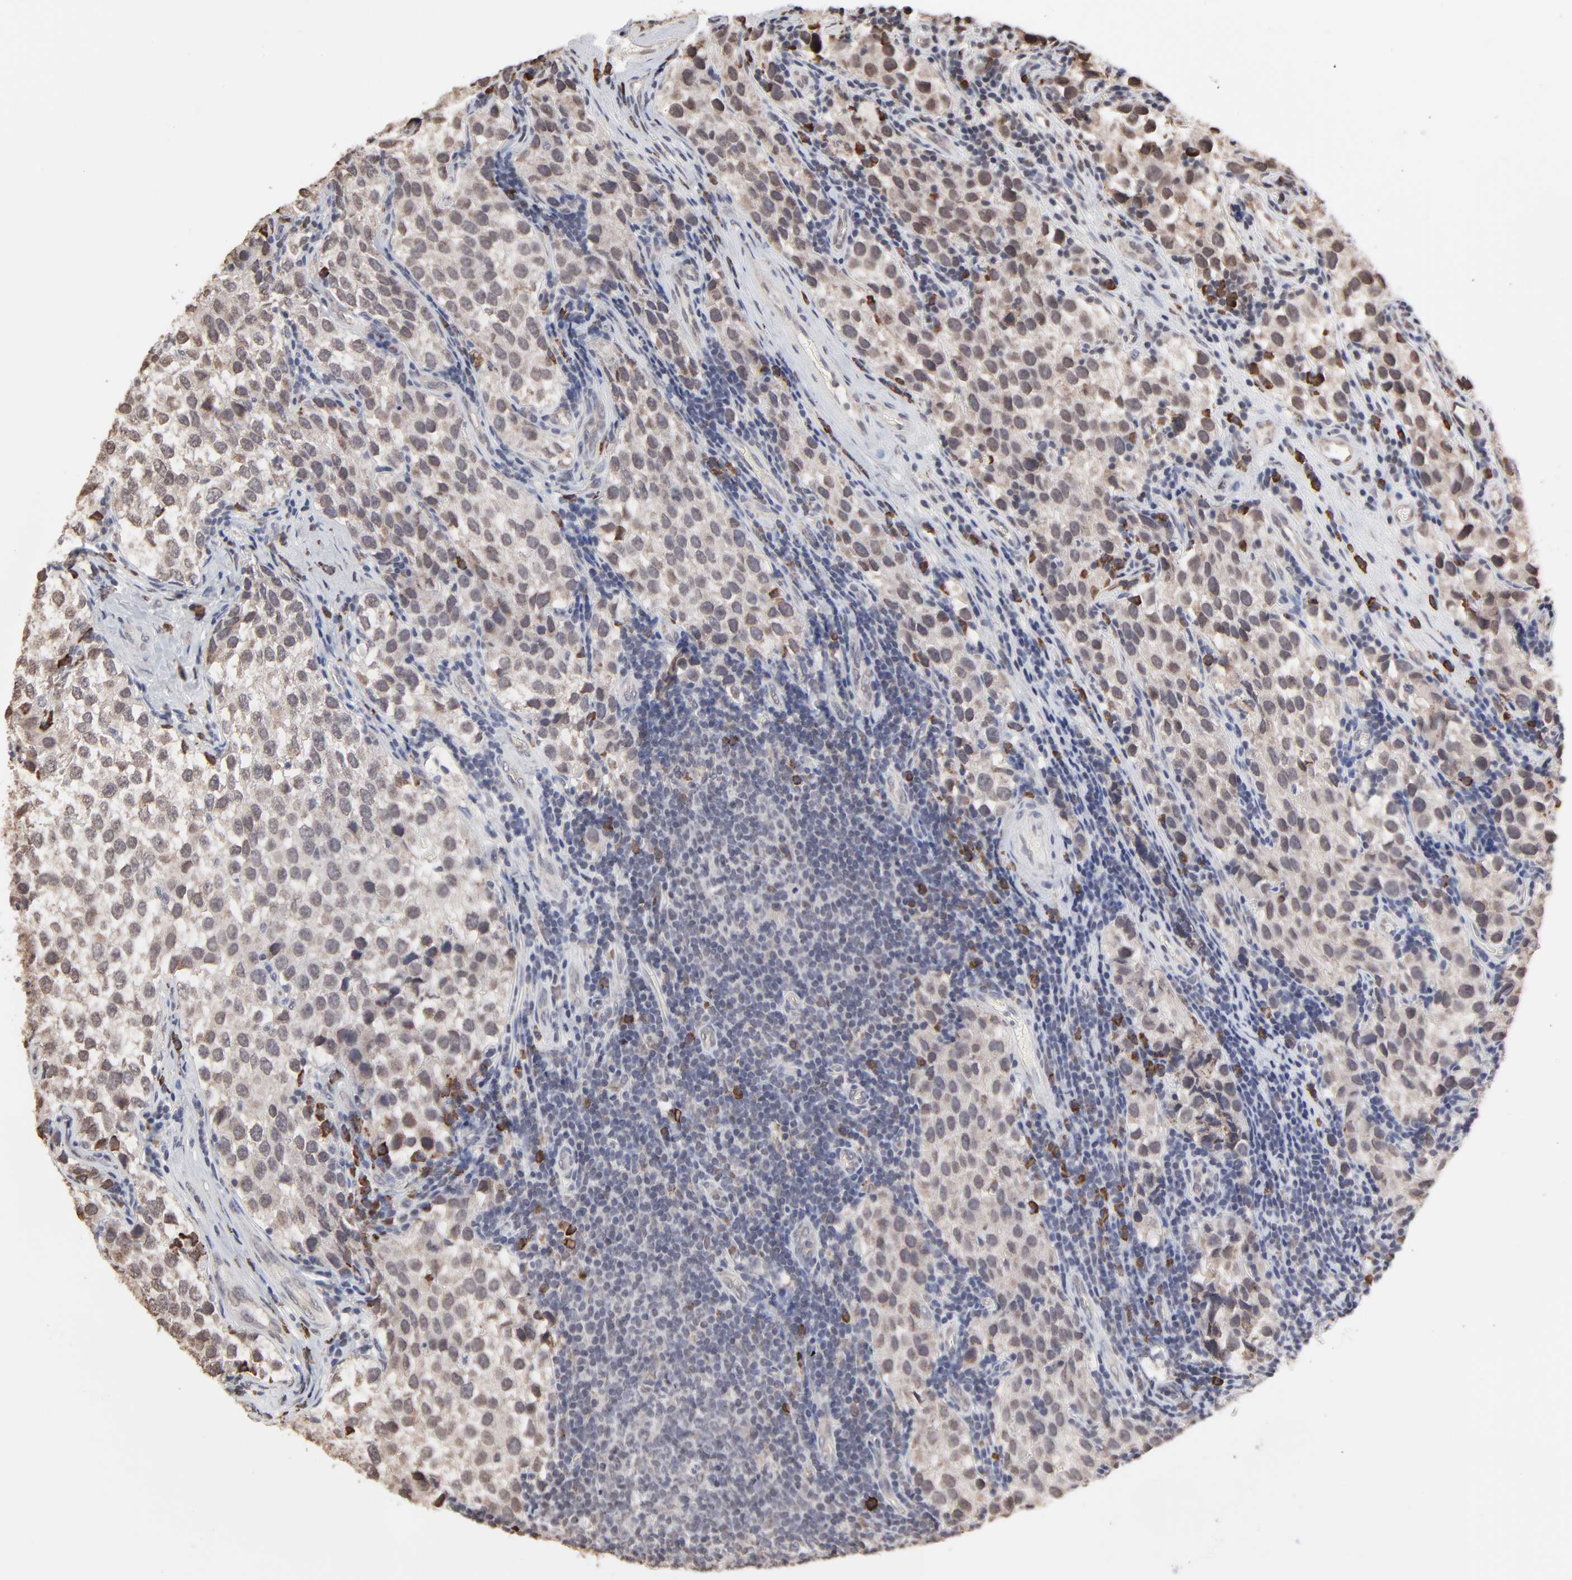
{"staining": {"intensity": "moderate", "quantity": "25%-75%", "location": "cytoplasmic/membranous,nuclear"}, "tissue": "testis cancer", "cell_type": "Tumor cells", "image_type": "cancer", "snomed": [{"axis": "morphology", "description": "Seminoma, NOS"}, {"axis": "topography", "description": "Testis"}], "caption": "Immunohistochemistry of testis seminoma shows medium levels of moderate cytoplasmic/membranous and nuclear staining in about 25%-75% of tumor cells.", "gene": "CHM", "patient": {"sex": "male", "age": 39}}